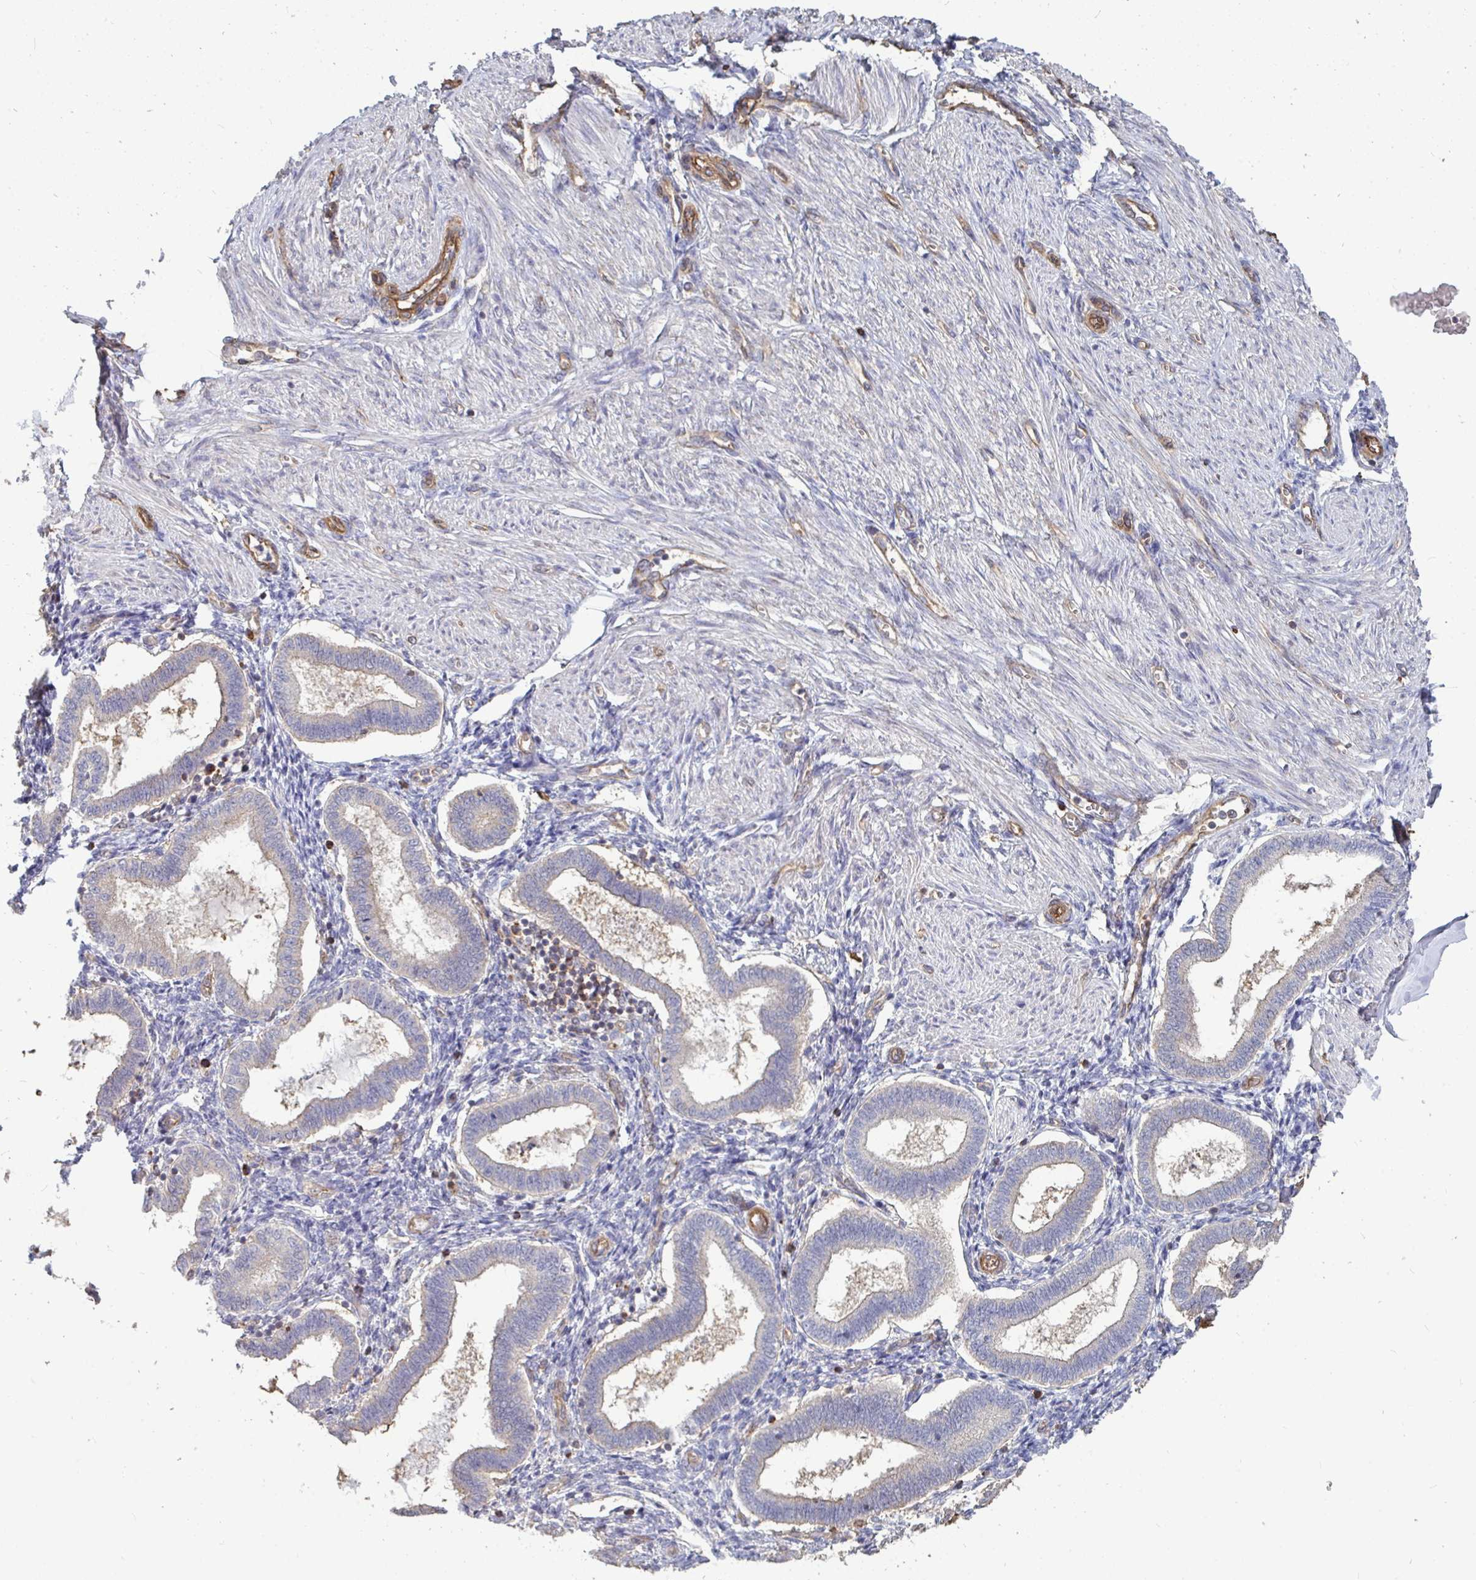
{"staining": {"intensity": "negative", "quantity": "none", "location": "none"}, "tissue": "endometrium", "cell_type": "Cells in endometrial stroma", "image_type": "normal", "snomed": [{"axis": "morphology", "description": "Normal tissue, NOS"}, {"axis": "topography", "description": "Endometrium"}], "caption": "This micrograph is of benign endometrium stained with immunohistochemistry (IHC) to label a protein in brown with the nuclei are counter-stained blue. There is no expression in cells in endometrial stroma.", "gene": "ISCU", "patient": {"sex": "female", "age": 24}}